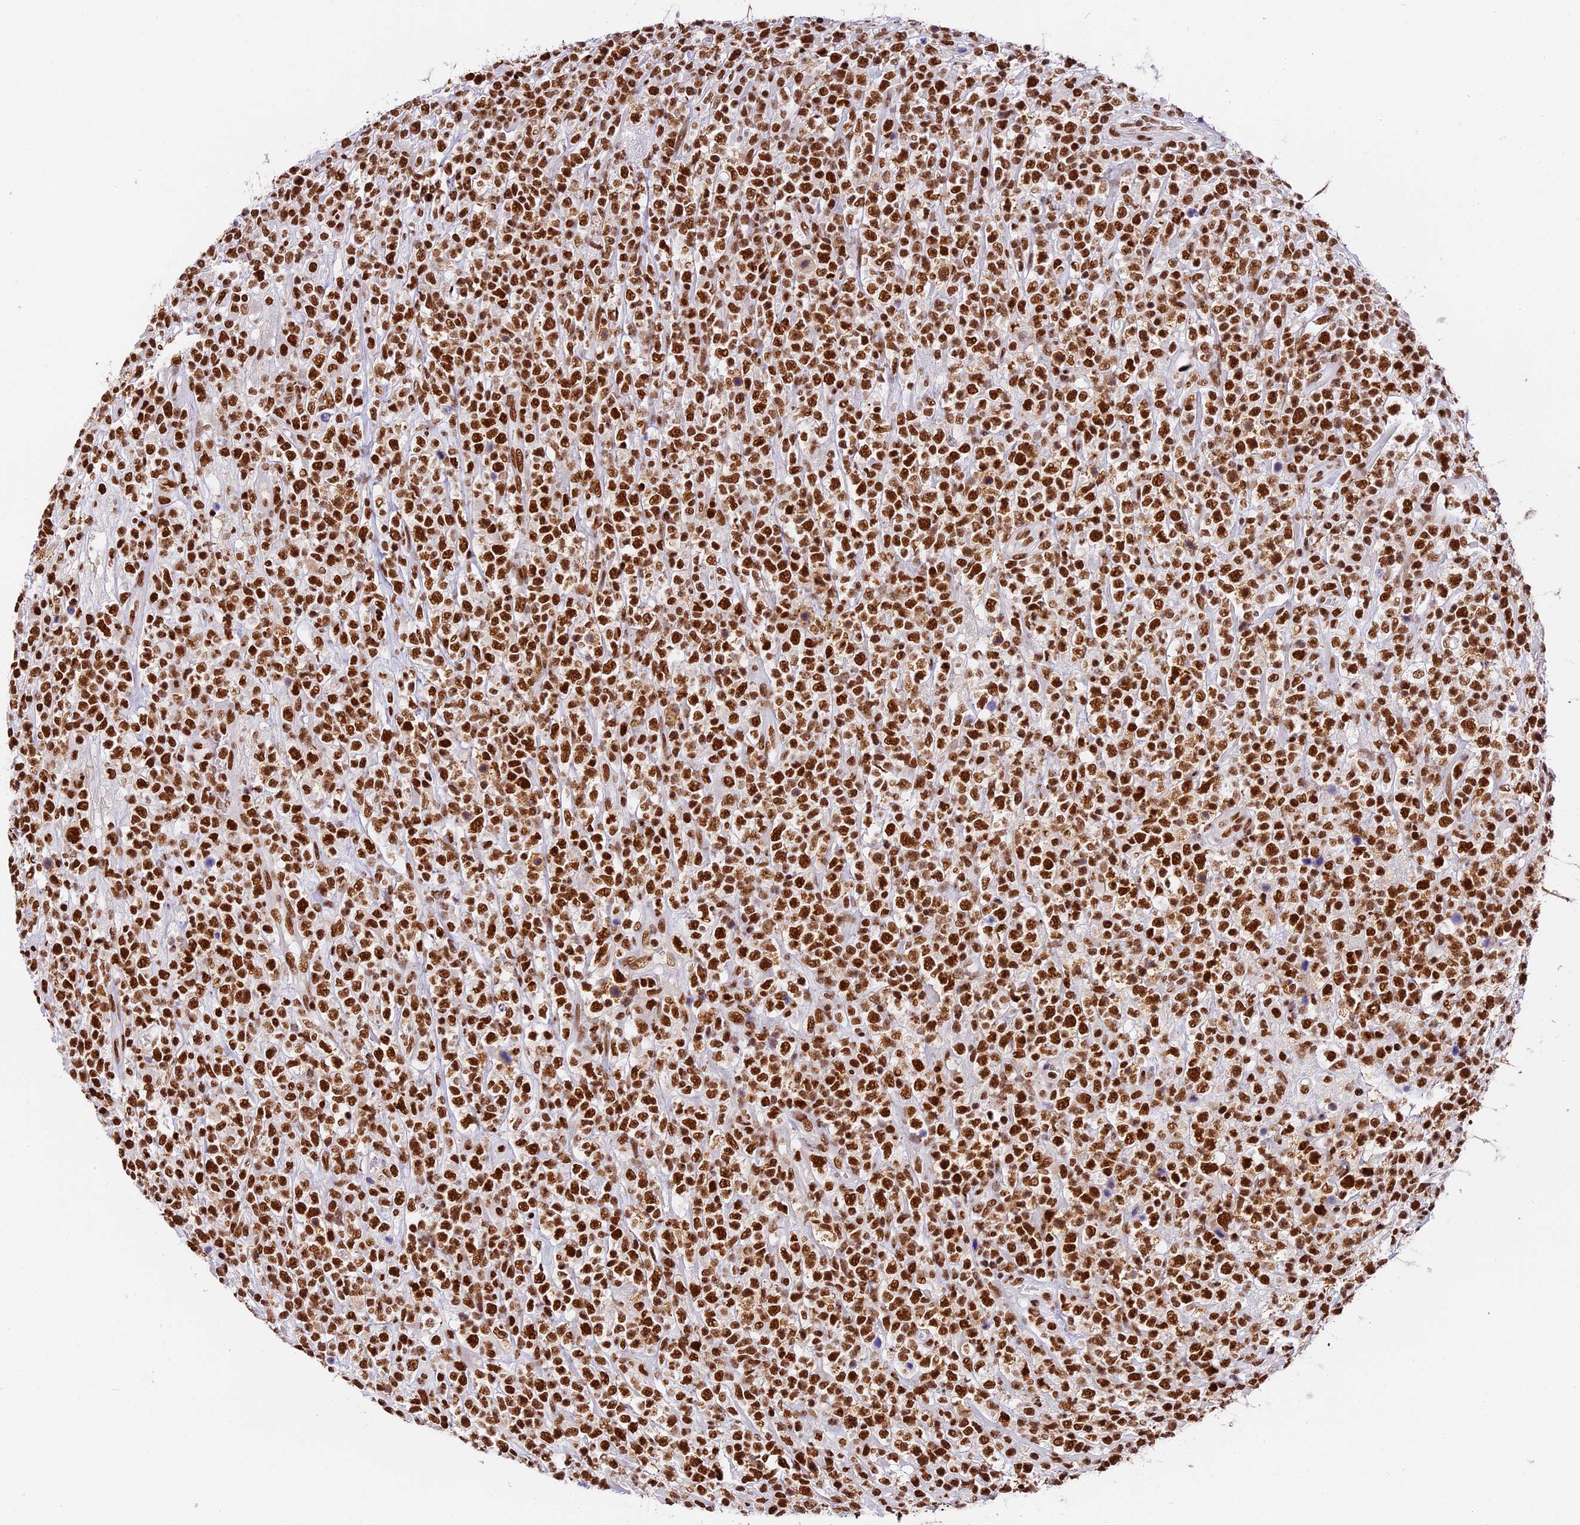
{"staining": {"intensity": "strong", "quantity": ">75%", "location": "nuclear"}, "tissue": "lymphoma", "cell_type": "Tumor cells", "image_type": "cancer", "snomed": [{"axis": "morphology", "description": "Malignant lymphoma, non-Hodgkin's type, High grade"}, {"axis": "topography", "description": "Colon"}], "caption": "Immunohistochemistry of high-grade malignant lymphoma, non-Hodgkin's type shows high levels of strong nuclear positivity in about >75% of tumor cells.", "gene": "SBNO1", "patient": {"sex": "female", "age": 53}}